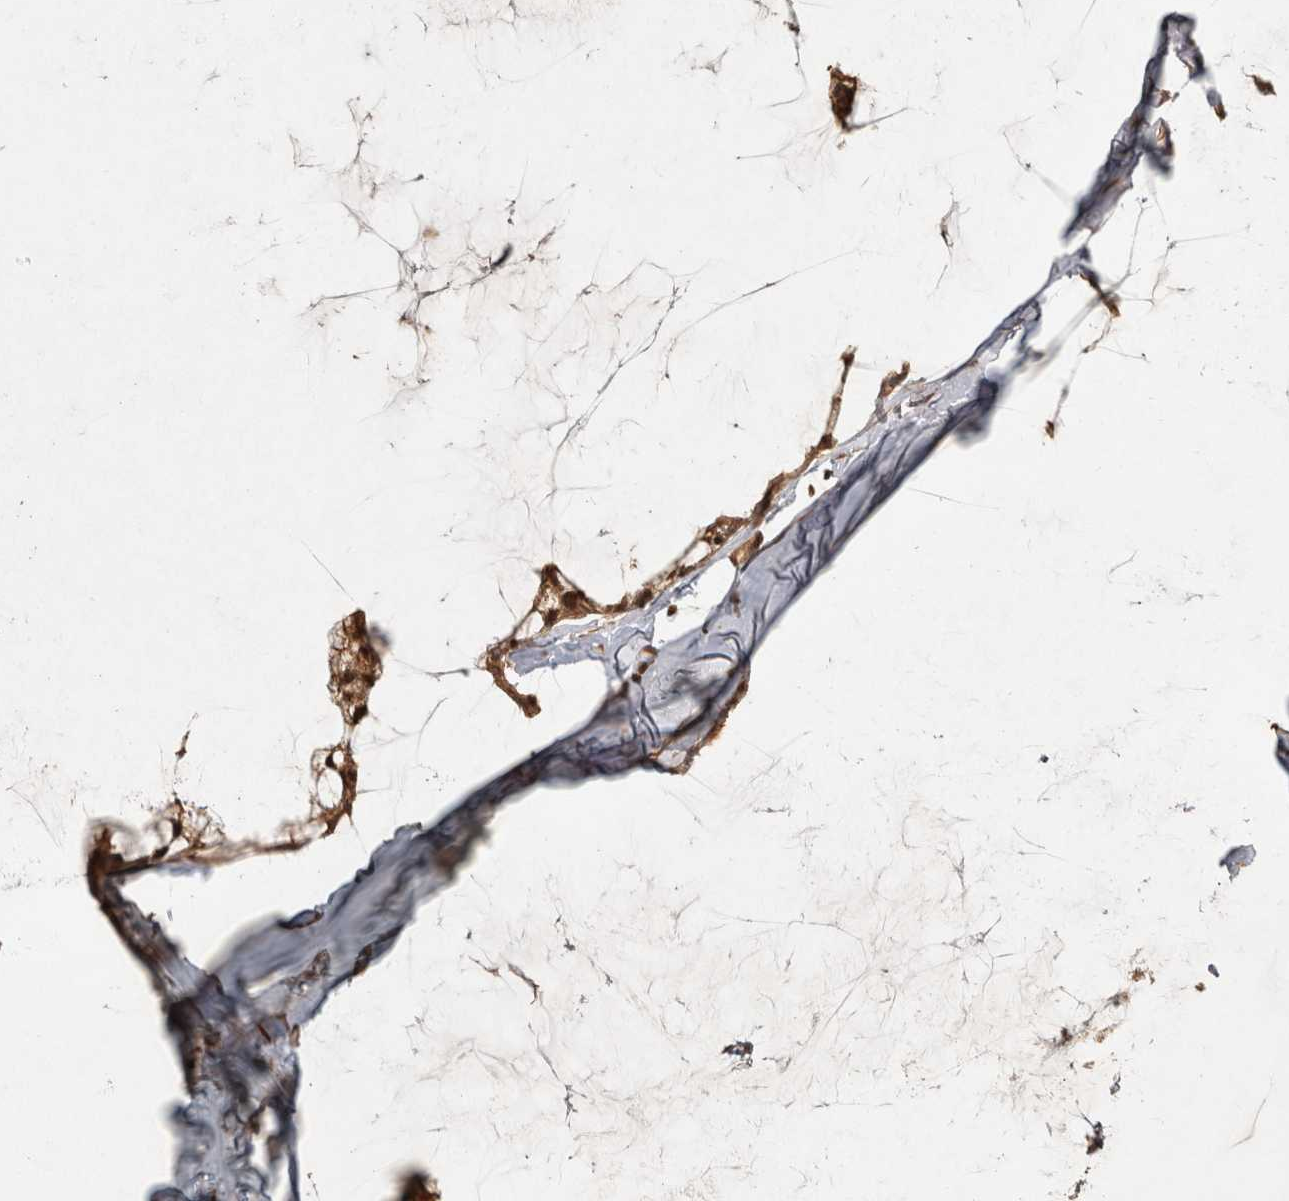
{"staining": {"intensity": "moderate", "quantity": ">75%", "location": "cytoplasmic/membranous"}, "tissue": "ovarian cancer", "cell_type": "Tumor cells", "image_type": "cancer", "snomed": [{"axis": "morphology", "description": "Cystadenocarcinoma, mucinous, NOS"}, {"axis": "topography", "description": "Ovary"}], "caption": "A medium amount of moderate cytoplasmic/membranous expression is seen in approximately >75% of tumor cells in mucinous cystadenocarcinoma (ovarian) tissue.", "gene": "CAMSAP2", "patient": {"sex": "female", "age": 39}}